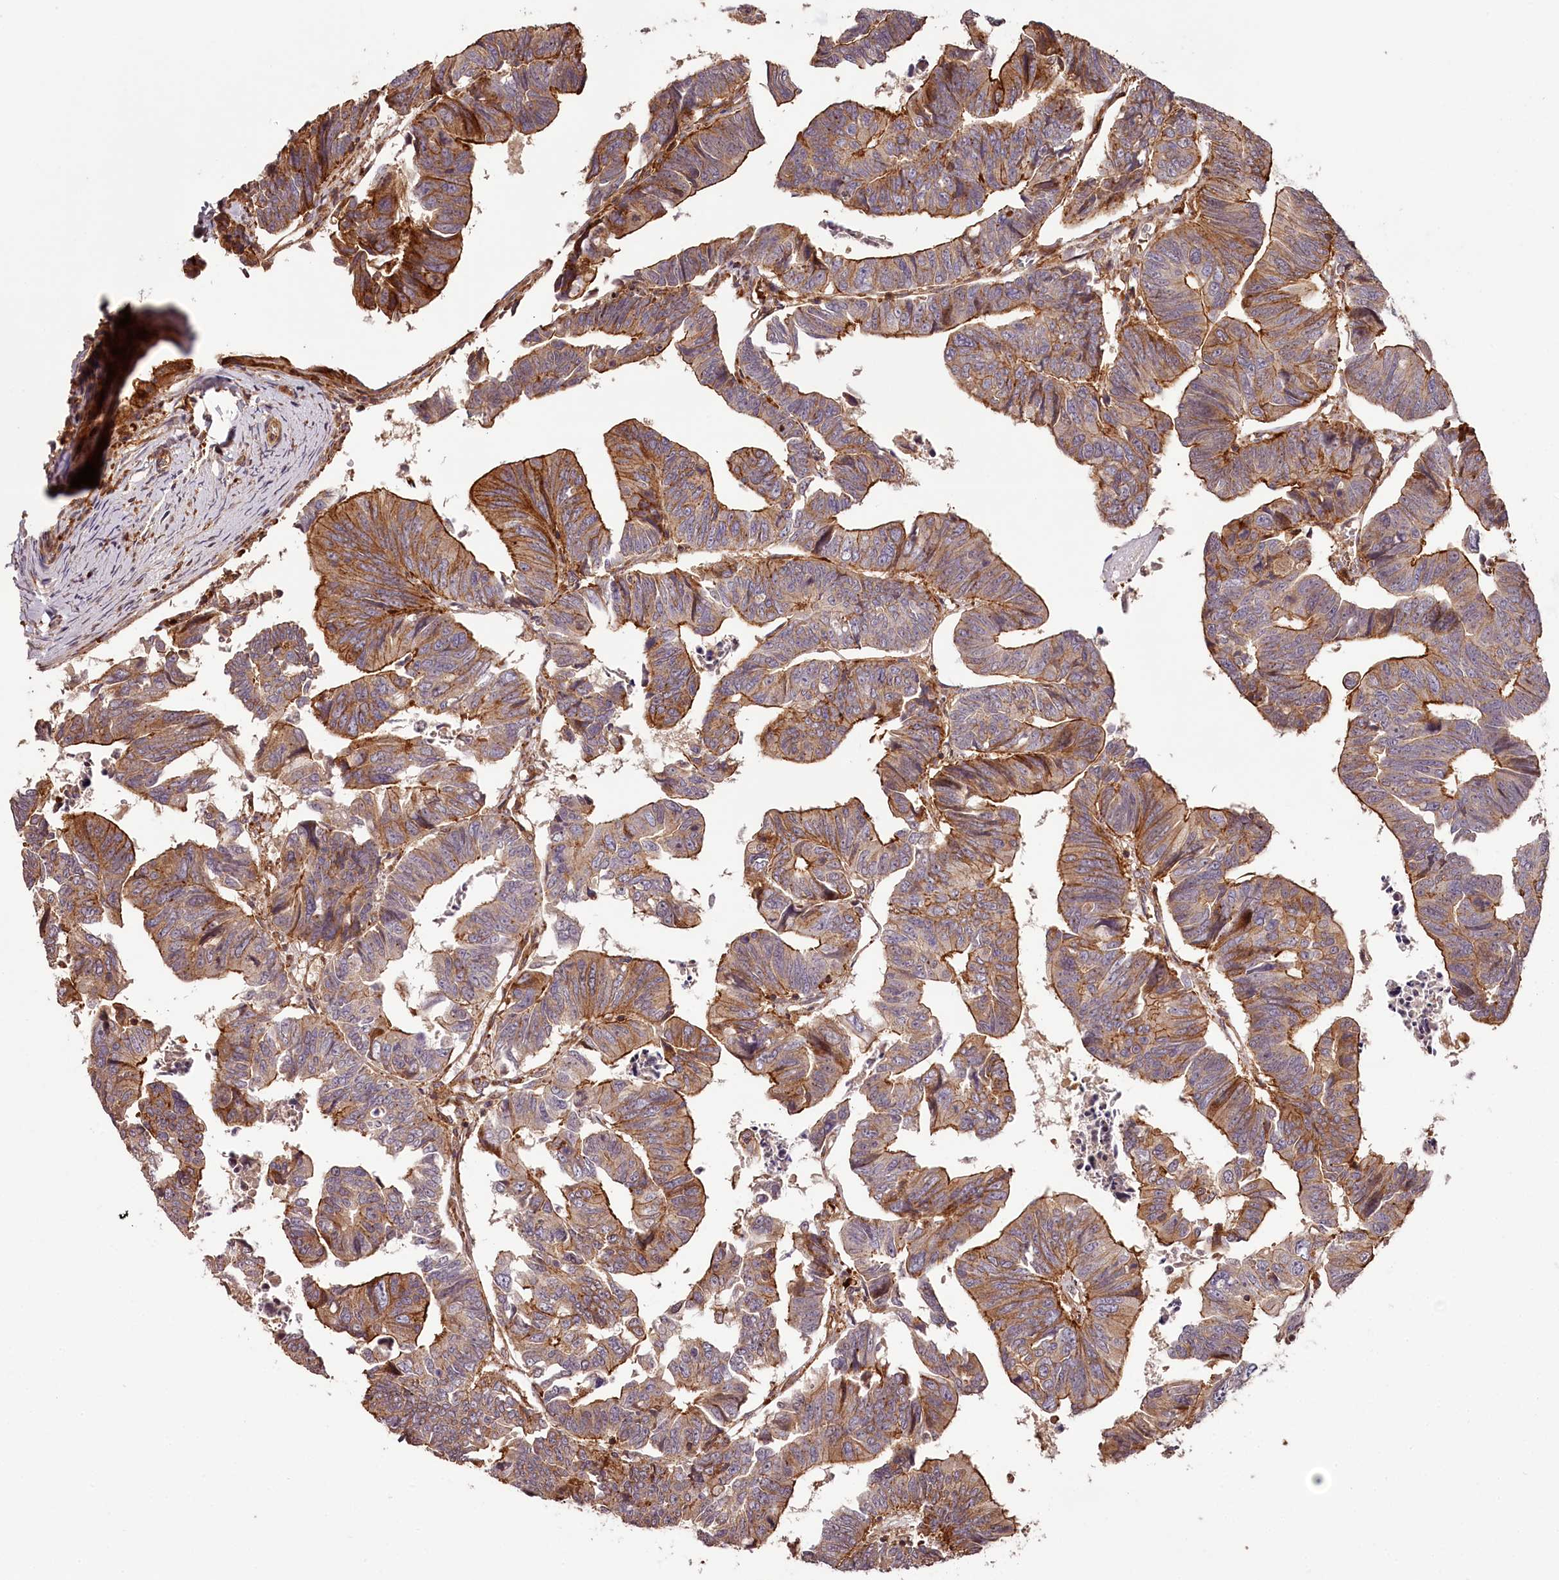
{"staining": {"intensity": "strong", "quantity": "25%-75%", "location": "cytoplasmic/membranous"}, "tissue": "colorectal cancer", "cell_type": "Tumor cells", "image_type": "cancer", "snomed": [{"axis": "morphology", "description": "Adenocarcinoma, NOS"}, {"axis": "topography", "description": "Rectum"}], "caption": "Immunohistochemical staining of colorectal cancer (adenocarcinoma) exhibits high levels of strong cytoplasmic/membranous positivity in approximately 25%-75% of tumor cells.", "gene": "KIF14", "patient": {"sex": "female", "age": 65}}